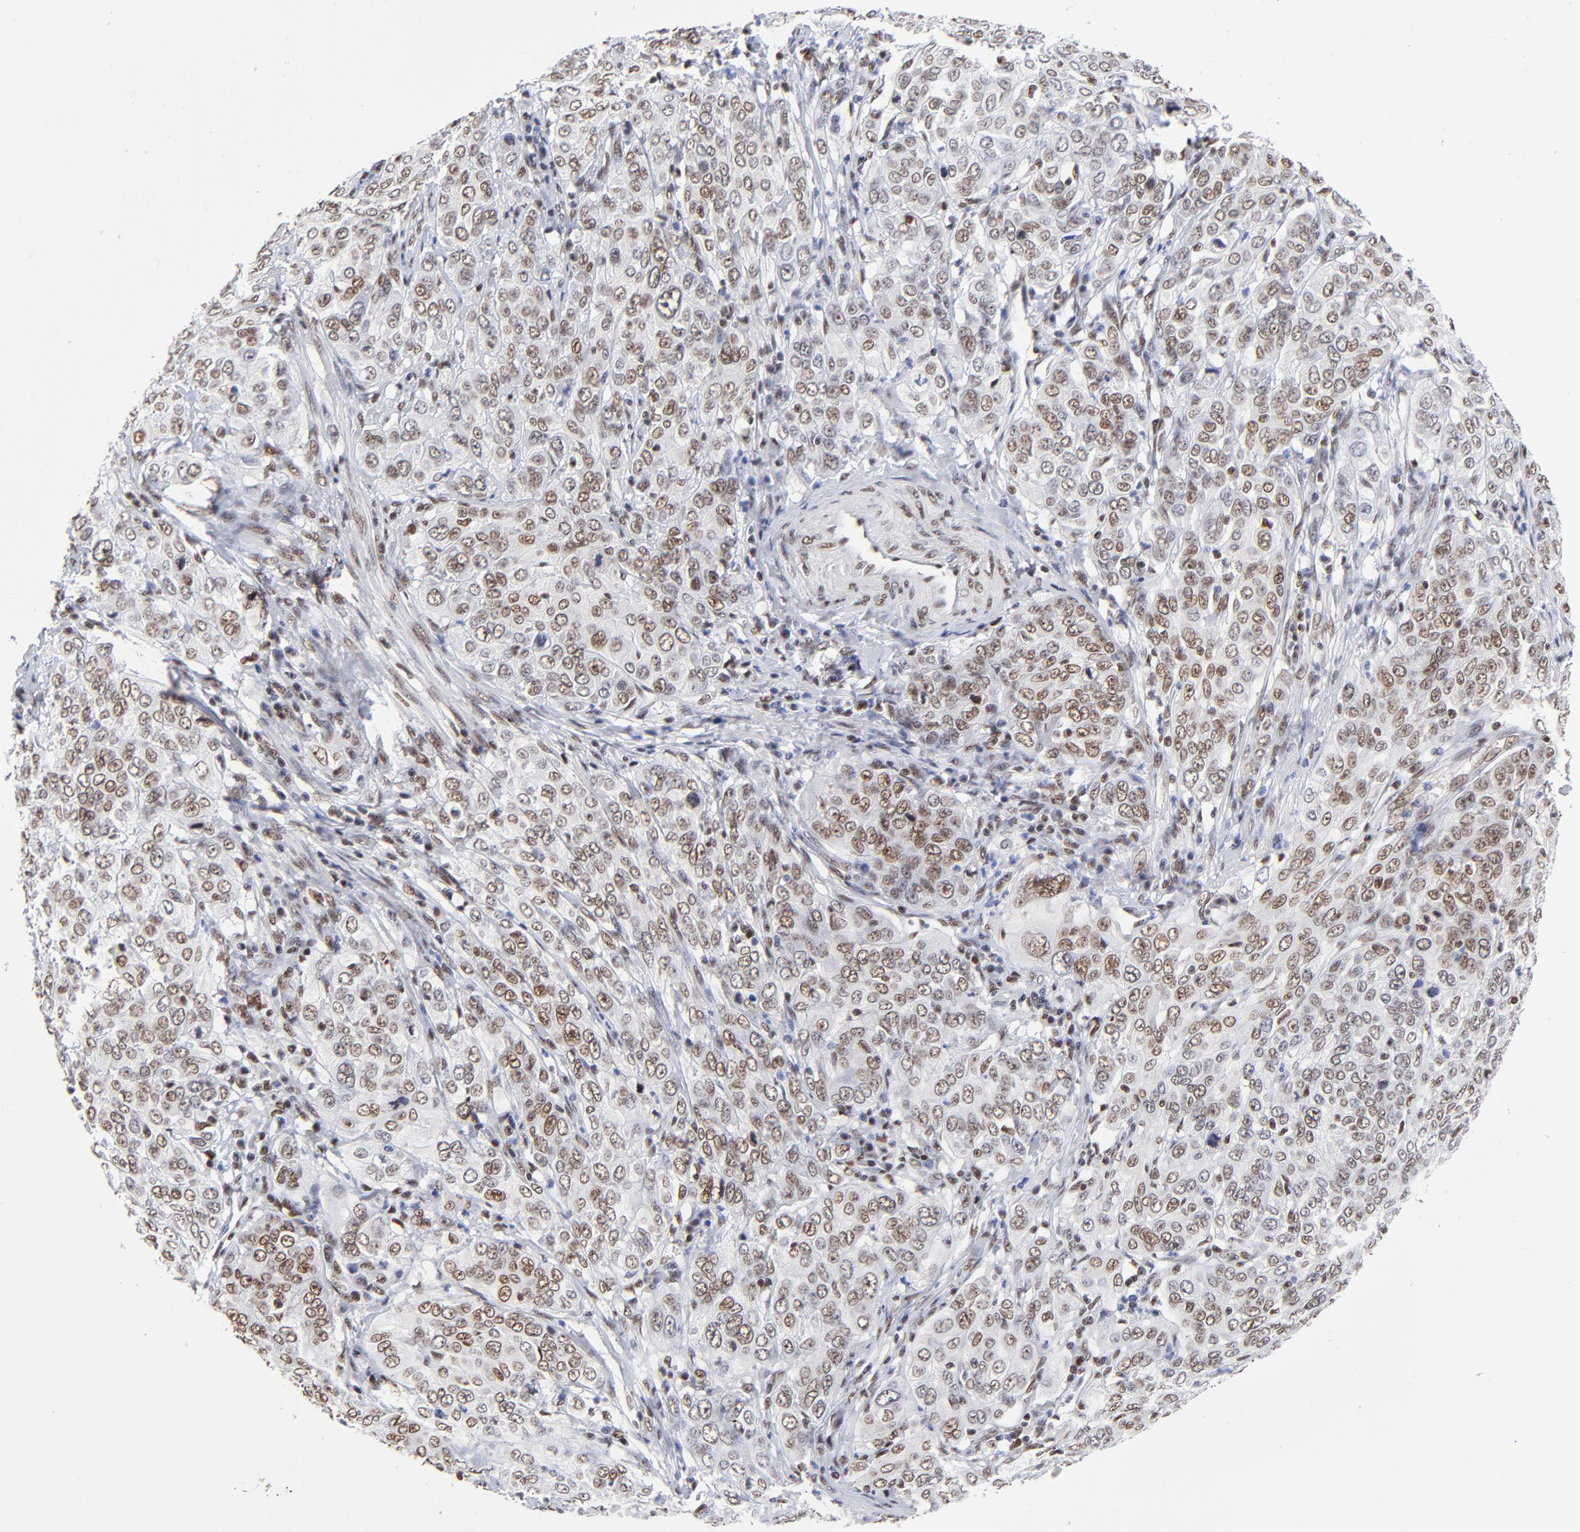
{"staining": {"intensity": "moderate", "quantity": "25%-75%", "location": "nuclear"}, "tissue": "cervical cancer", "cell_type": "Tumor cells", "image_type": "cancer", "snomed": [{"axis": "morphology", "description": "Squamous cell carcinoma, NOS"}, {"axis": "topography", "description": "Cervix"}], "caption": "Approximately 25%-75% of tumor cells in human cervical squamous cell carcinoma display moderate nuclear protein staining as visualized by brown immunohistochemical staining.", "gene": "ZMYM3", "patient": {"sex": "female", "age": 38}}